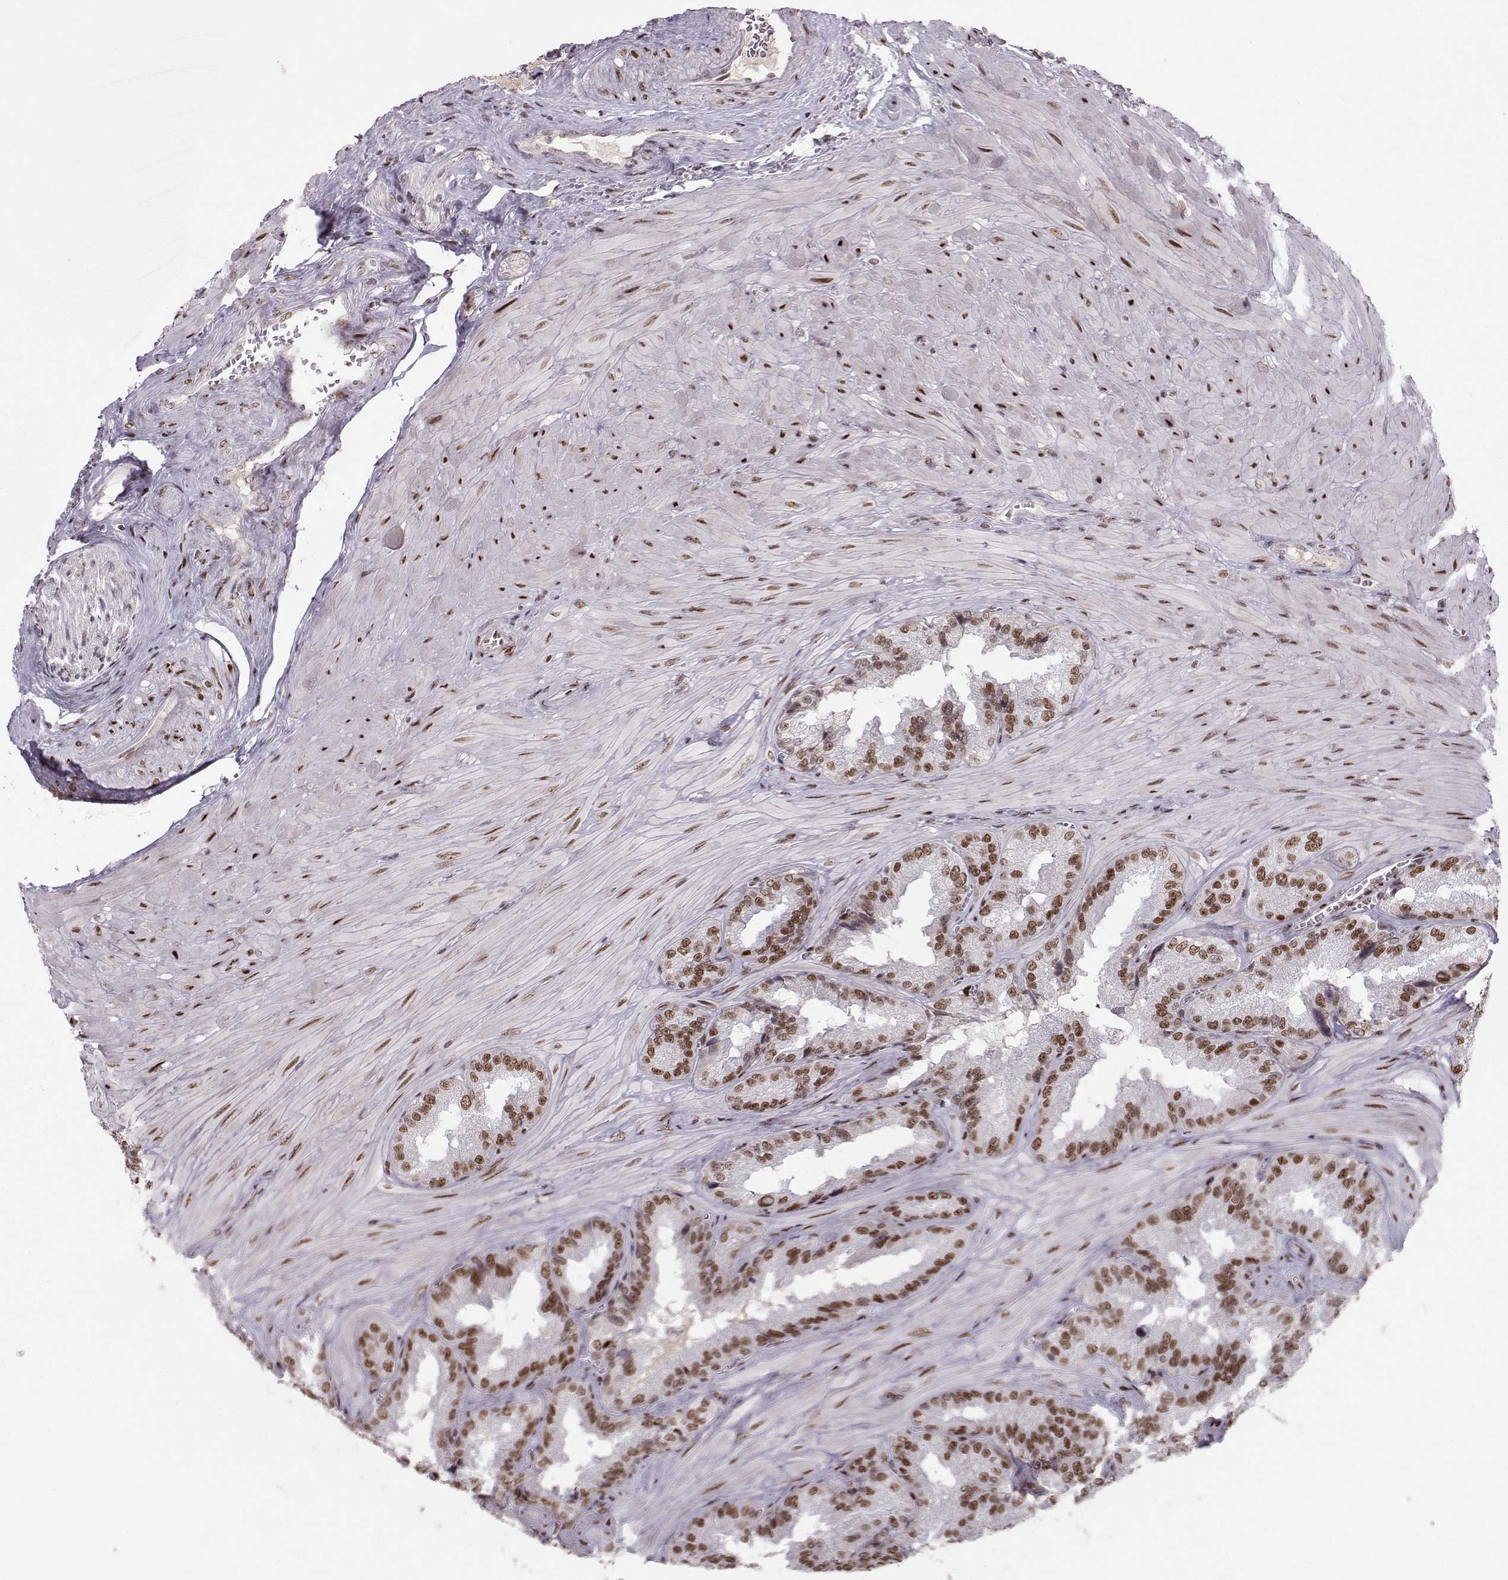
{"staining": {"intensity": "strong", "quantity": ">75%", "location": "nuclear"}, "tissue": "seminal vesicle", "cell_type": "Glandular cells", "image_type": "normal", "snomed": [{"axis": "morphology", "description": "Normal tissue, NOS"}, {"axis": "topography", "description": "Seminal veicle"}], "caption": "An IHC histopathology image of benign tissue is shown. Protein staining in brown labels strong nuclear positivity in seminal vesicle within glandular cells.", "gene": "SNAPC2", "patient": {"sex": "male", "age": 37}}